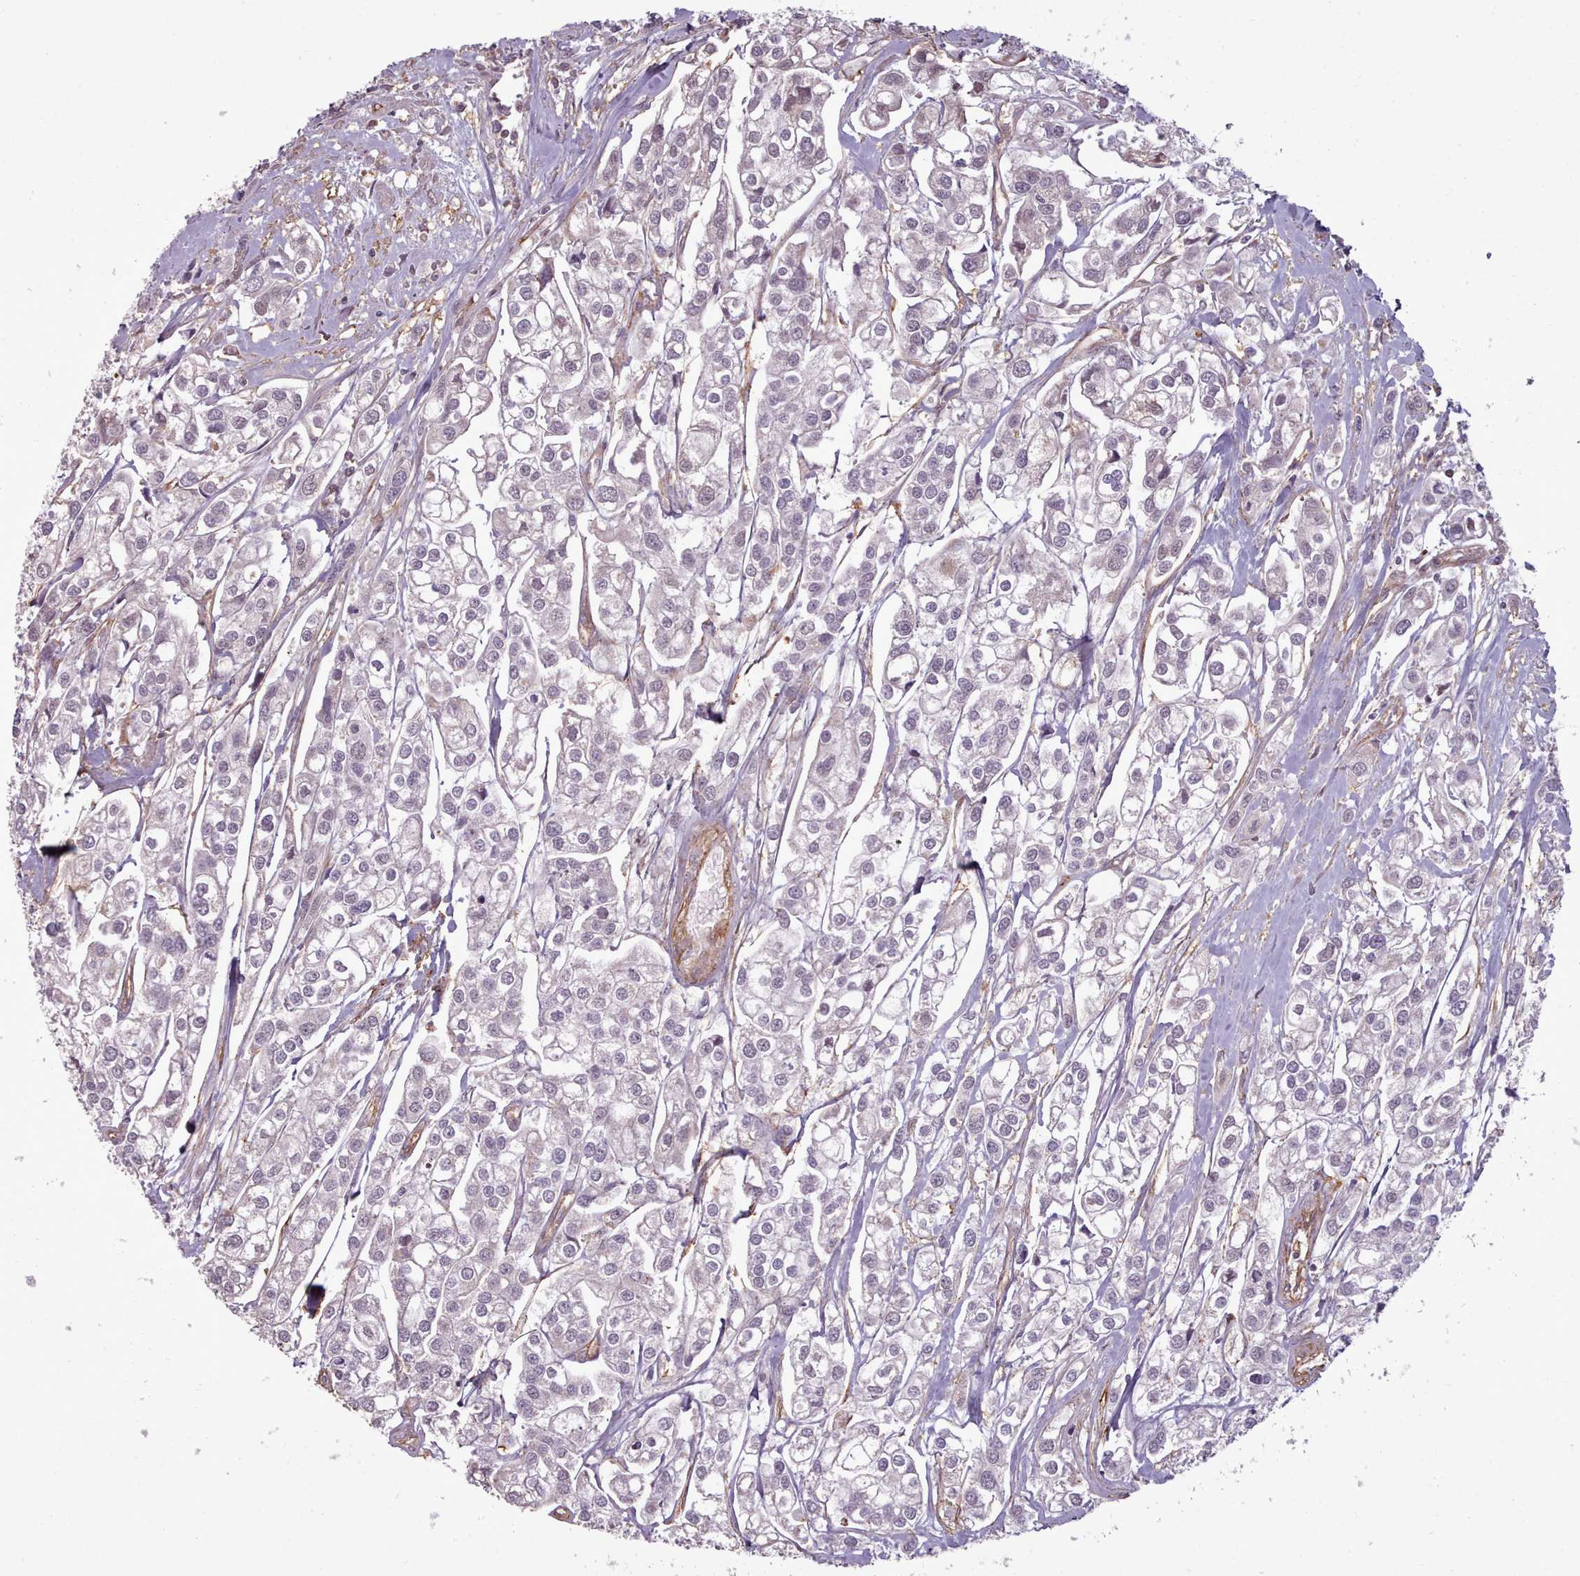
{"staining": {"intensity": "negative", "quantity": "none", "location": "none"}, "tissue": "urothelial cancer", "cell_type": "Tumor cells", "image_type": "cancer", "snomed": [{"axis": "morphology", "description": "Urothelial carcinoma, High grade"}, {"axis": "topography", "description": "Urinary bladder"}], "caption": "IHC of human urothelial carcinoma (high-grade) displays no positivity in tumor cells.", "gene": "ZMYM4", "patient": {"sex": "male", "age": 67}}